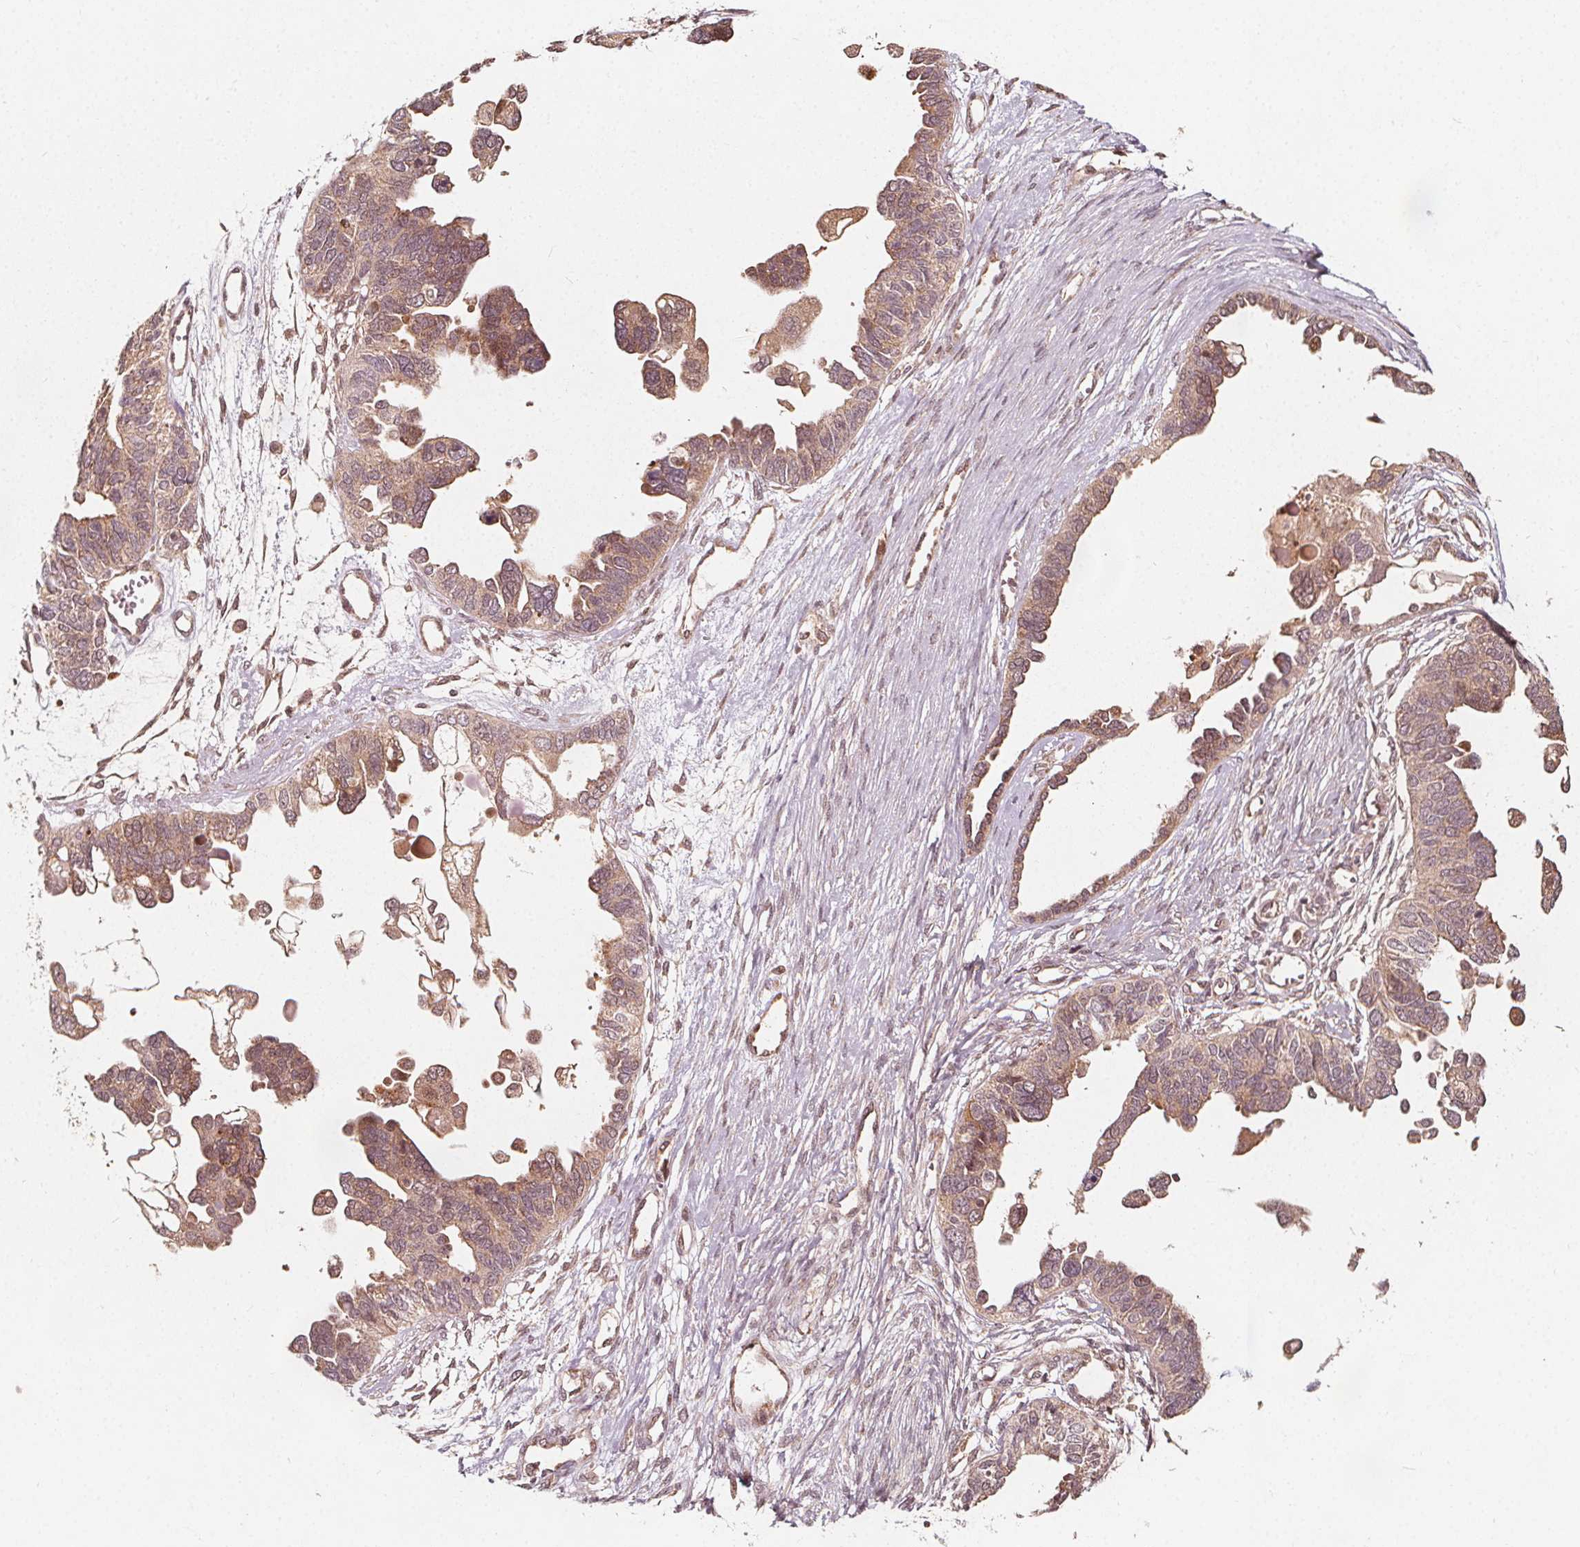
{"staining": {"intensity": "weak", "quantity": ">75%", "location": "cytoplasmic/membranous"}, "tissue": "ovarian cancer", "cell_type": "Tumor cells", "image_type": "cancer", "snomed": [{"axis": "morphology", "description": "Cystadenocarcinoma, serous, NOS"}, {"axis": "topography", "description": "Ovary"}], "caption": "DAB (3,3'-diaminobenzidine) immunohistochemical staining of human serous cystadenocarcinoma (ovarian) shows weak cytoplasmic/membranous protein staining in about >75% of tumor cells.", "gene": "AIP", "patient": {"sex": "female", "age": 51}}